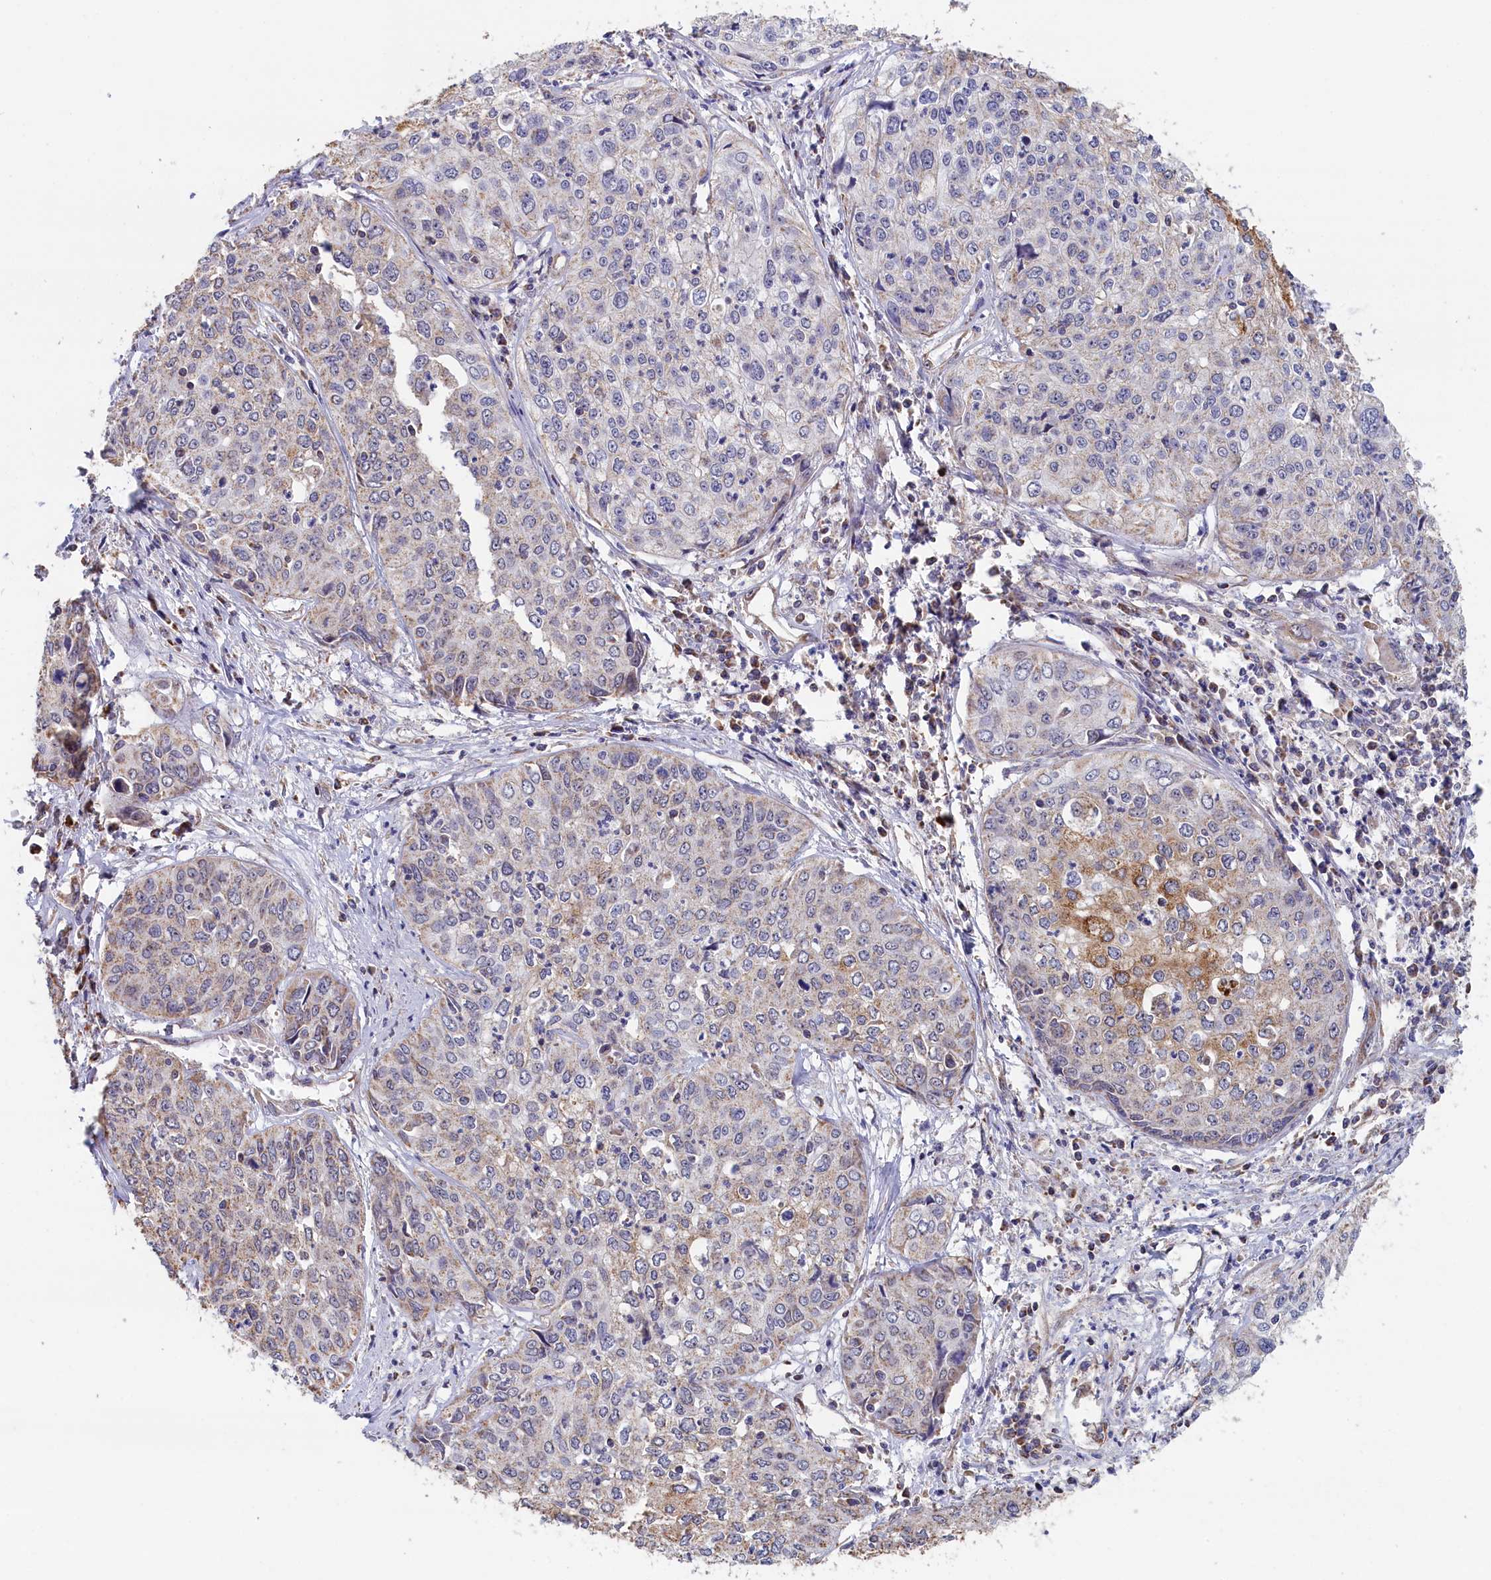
{"staining": {"intensity": "moderate", "quantity": "<25%", "location": "cytoplasmic/membranous"}, "tissue": "cervical cancer", "cell_type": "Tumor cells", "image_type": "cancer", "snomed": [{"axis": "morphology", "description": "Squamous cell carcinoma, NOS"}, {"axis": "topography", "description": "Cervix"}], "caption": "Cervical cancer tissue displays moderate cytoplasmic/membranous staining in approximately <25% of tumor cells", "gene": "ZNF816", "patient": {"sex": "female", "age": 31}}